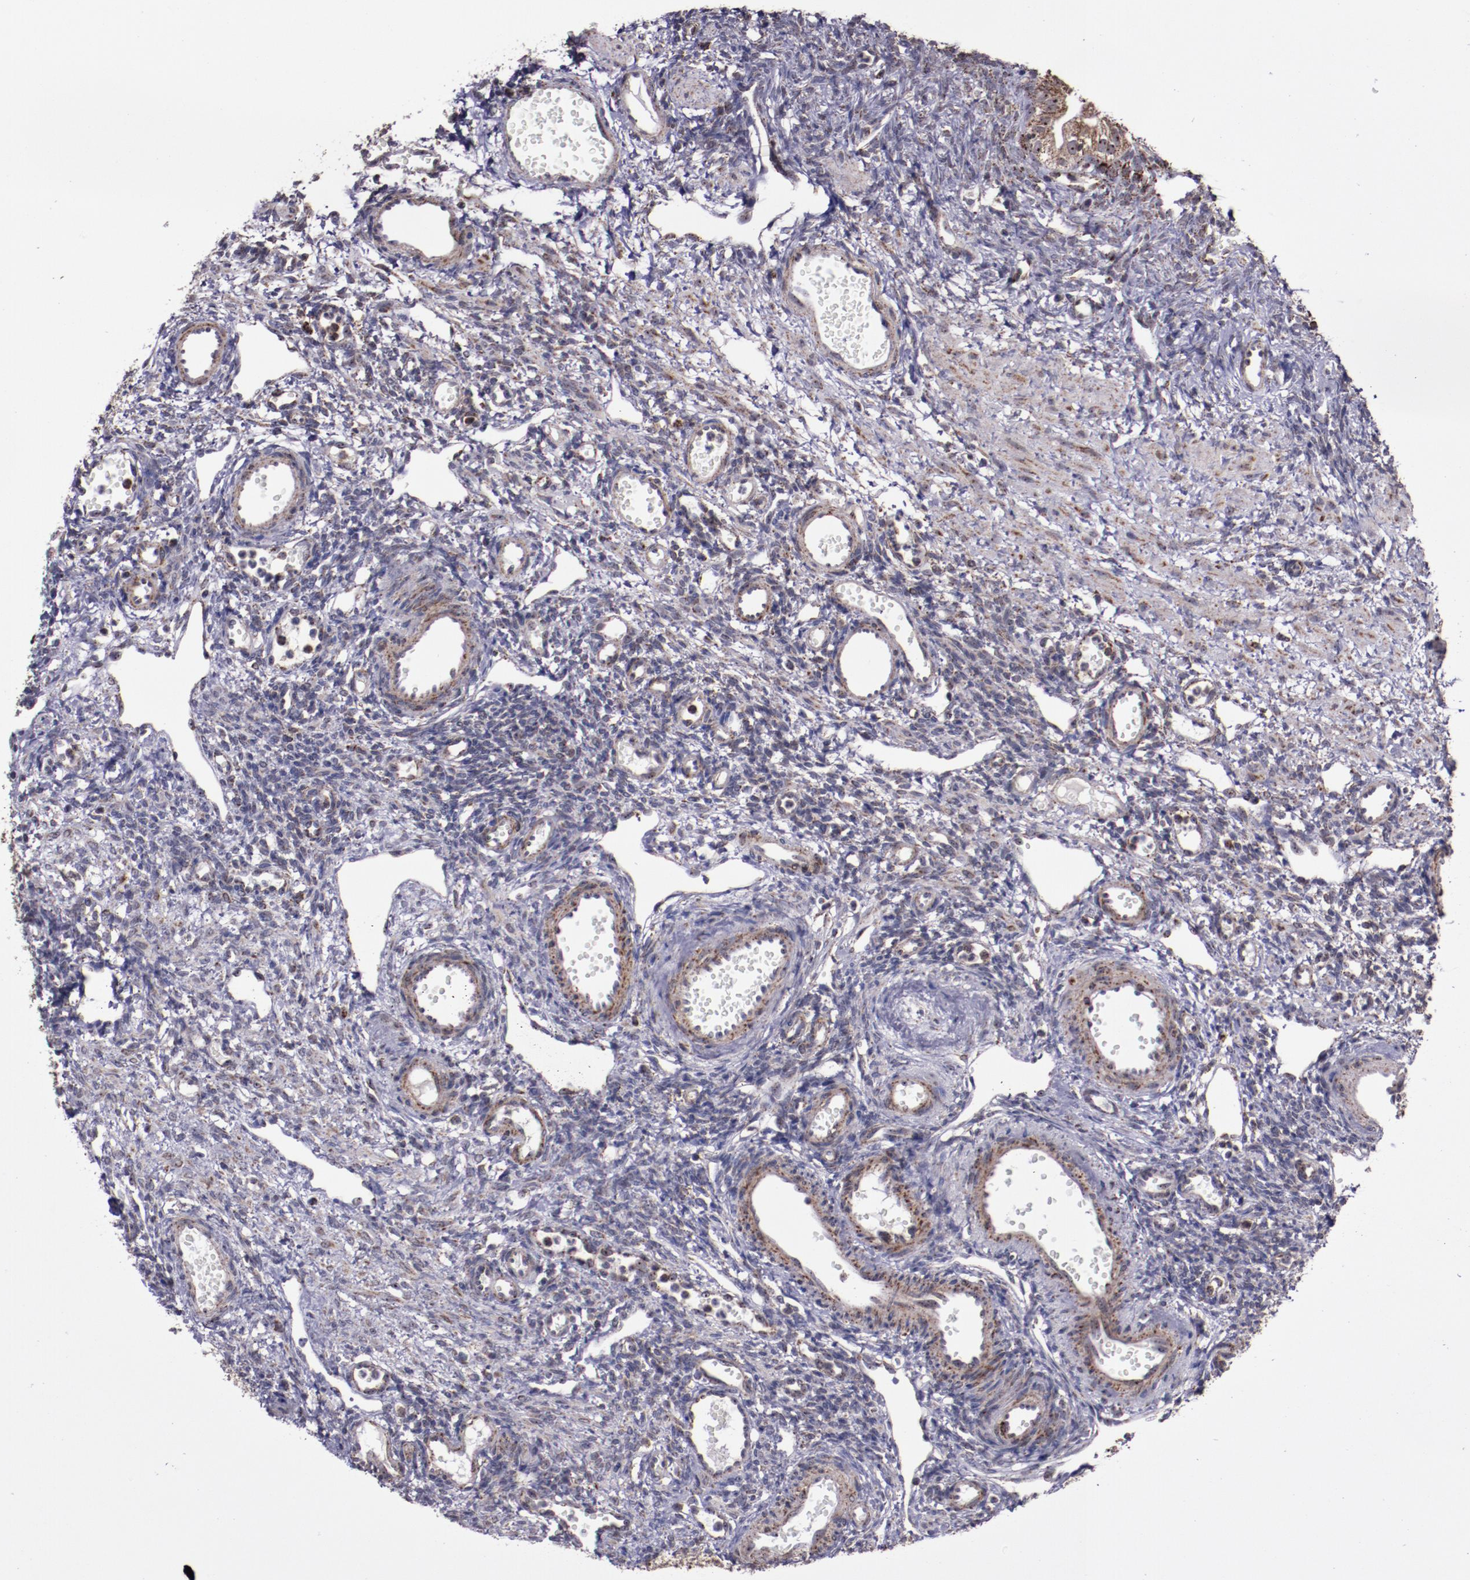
{"staining": {"intensity": "weak", "quantity": ">75%", "location": "cytoplasmic/membranous"}, "tissue": "ovary", "cell_type": "Ovarian stroma cells", "image_type": "normal", "snomed": [{"axis": "morphology", "description": "Normal tissue, NOS"}, {"axis": "topography", "description": "Ovary"}], "caption": "An immunohistochemistry image of unremarkable tissue is shown. Protein staining in brown highlights weak cytoplasmic/membranous positivity in ovary within ovarian stroma cells.", "gene": "LONP1", "patient": {"sex": "female", "age": 33}}